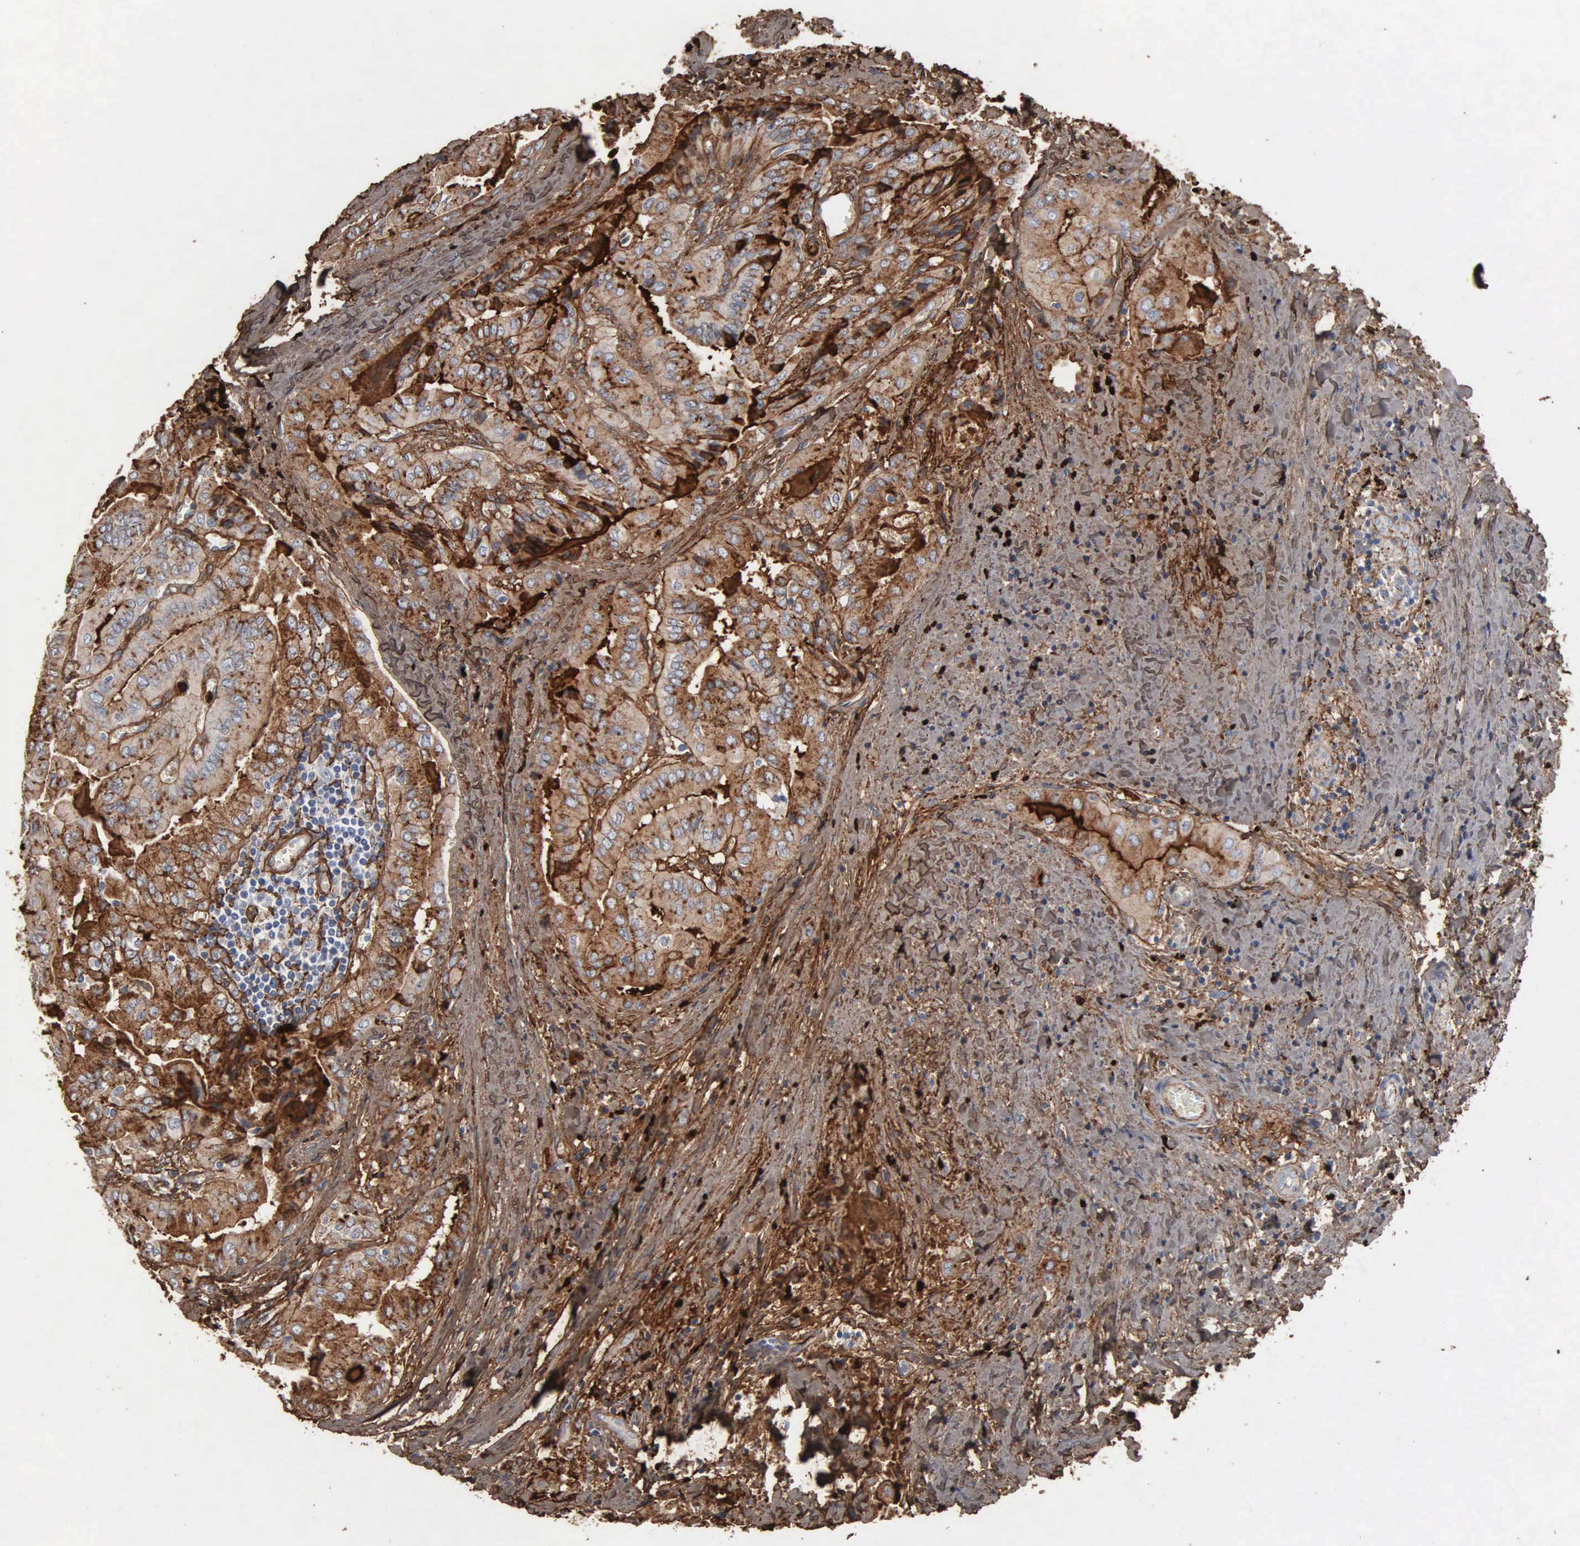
{"staining": {"intensity": "strong", "quantity": "25%-75%", "location": "cytoplasmic/membranous"}, "tissue": "thyroid cancer", "cell_type": "Tumor cells", "image_type": "cancer", "snomed": [{"axis": "morphology", "description": "Papillary adenocarcinoma, NOS"}, {"axis": "topography", "description": "Thyroid gland"}], "caption": "Papillary adenocarcinoma (thyroid) stained with a brown dye reveals strong cytoplasmic/membranous positive staining in approximately 25%-75% of tumor cells.", "gene": "FN1", "patient": {"sex": "female", "age": 71}}